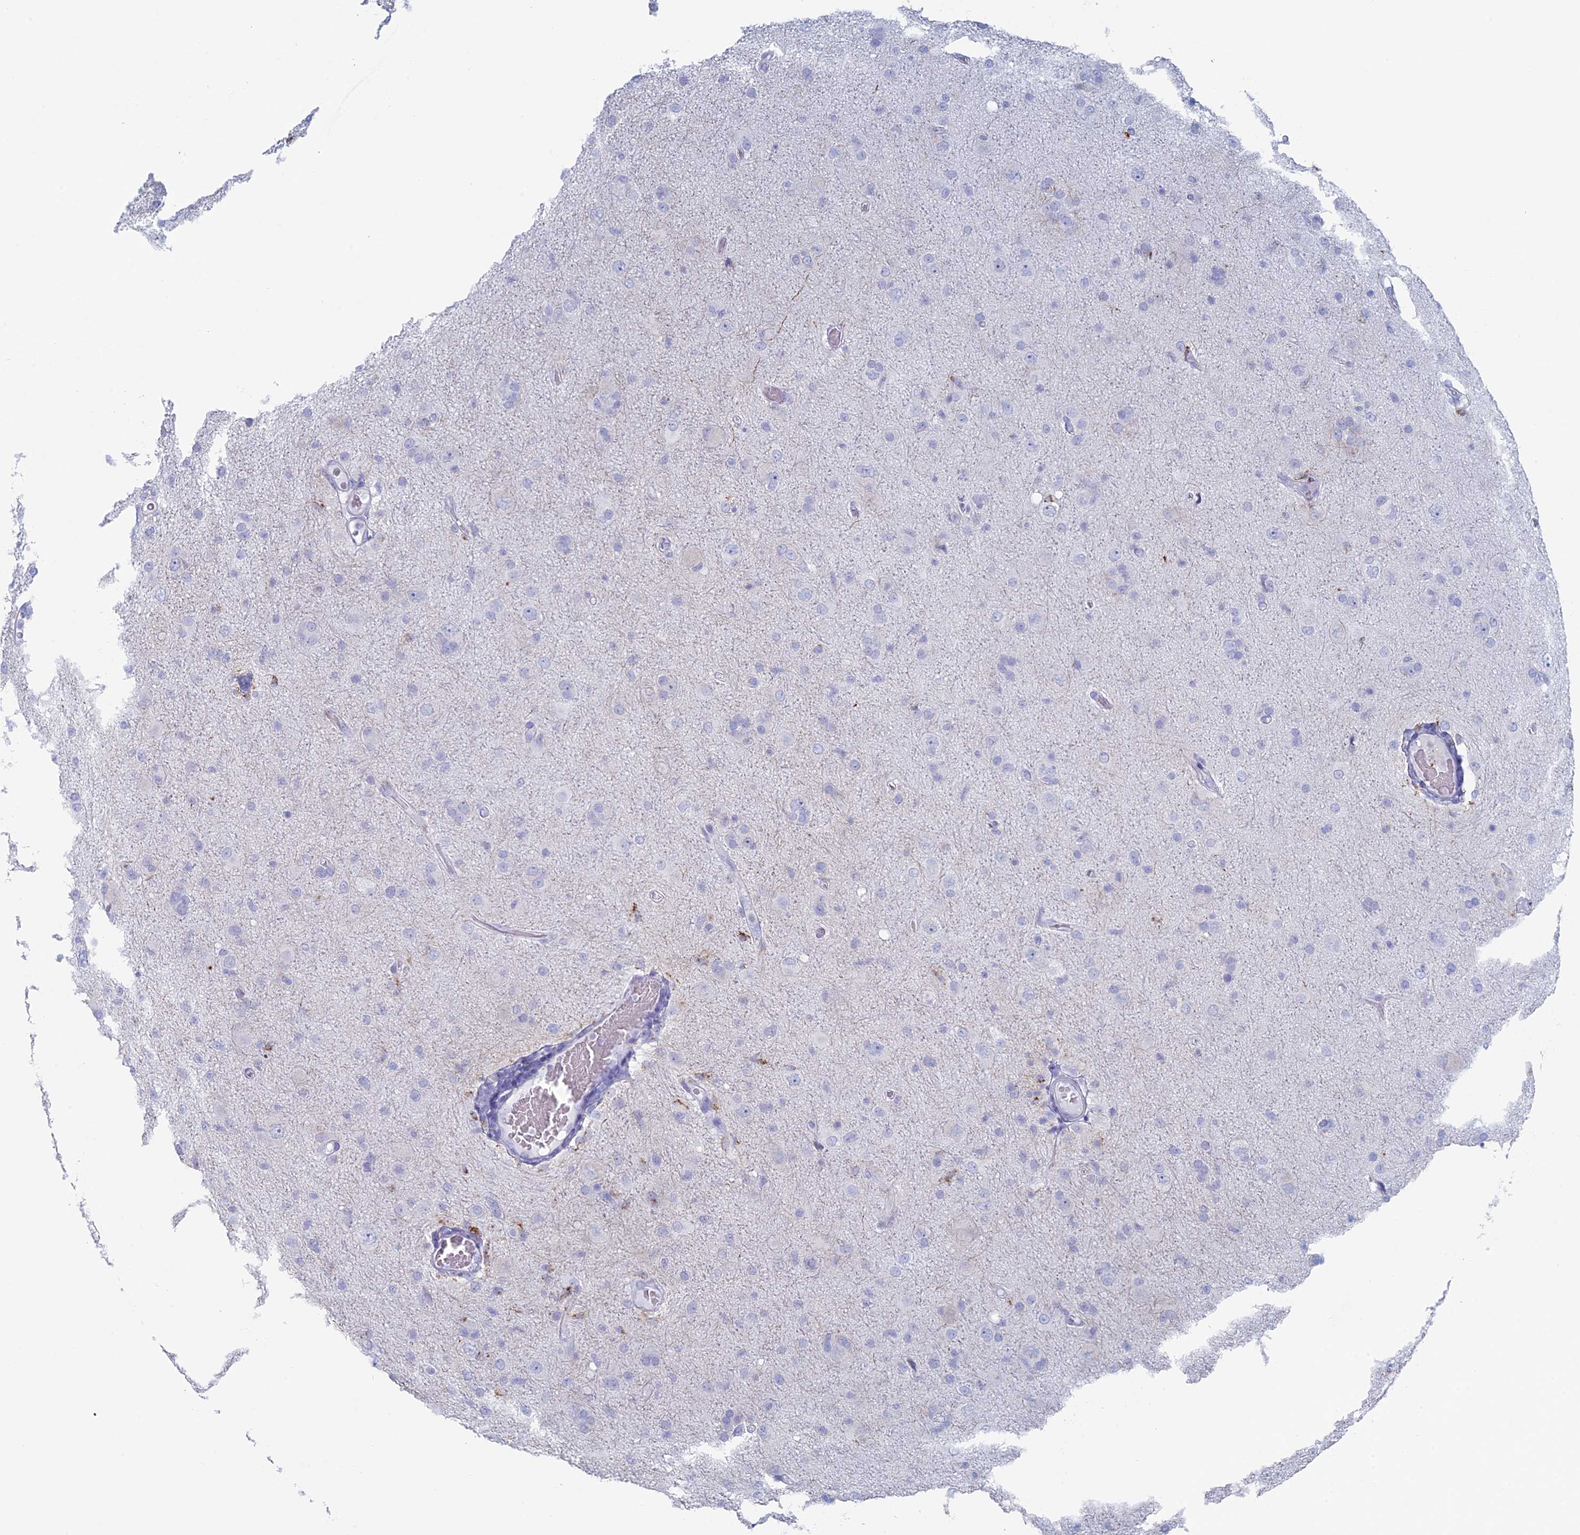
{"staining": {"intensity": "negative", "quantity": "none", "location": "none"}, "tissue": "glioma", "cell_type": "Tumor cells", "image_type": "cancer", "snomed": [{"axis": "morphology", "description": "Glioma, malignant, High grade"}, {"axis": "topography", "description": "Brain"}], "caption": "An image of glioma stained for a protein reveals no brown staining in tumor cells. The staining is performed using DAB brown chromogen with nuclei counter-stained in using hematoxylin.", "gene": "ALMS1", "patient": {"sex": "female", "age": 57}}